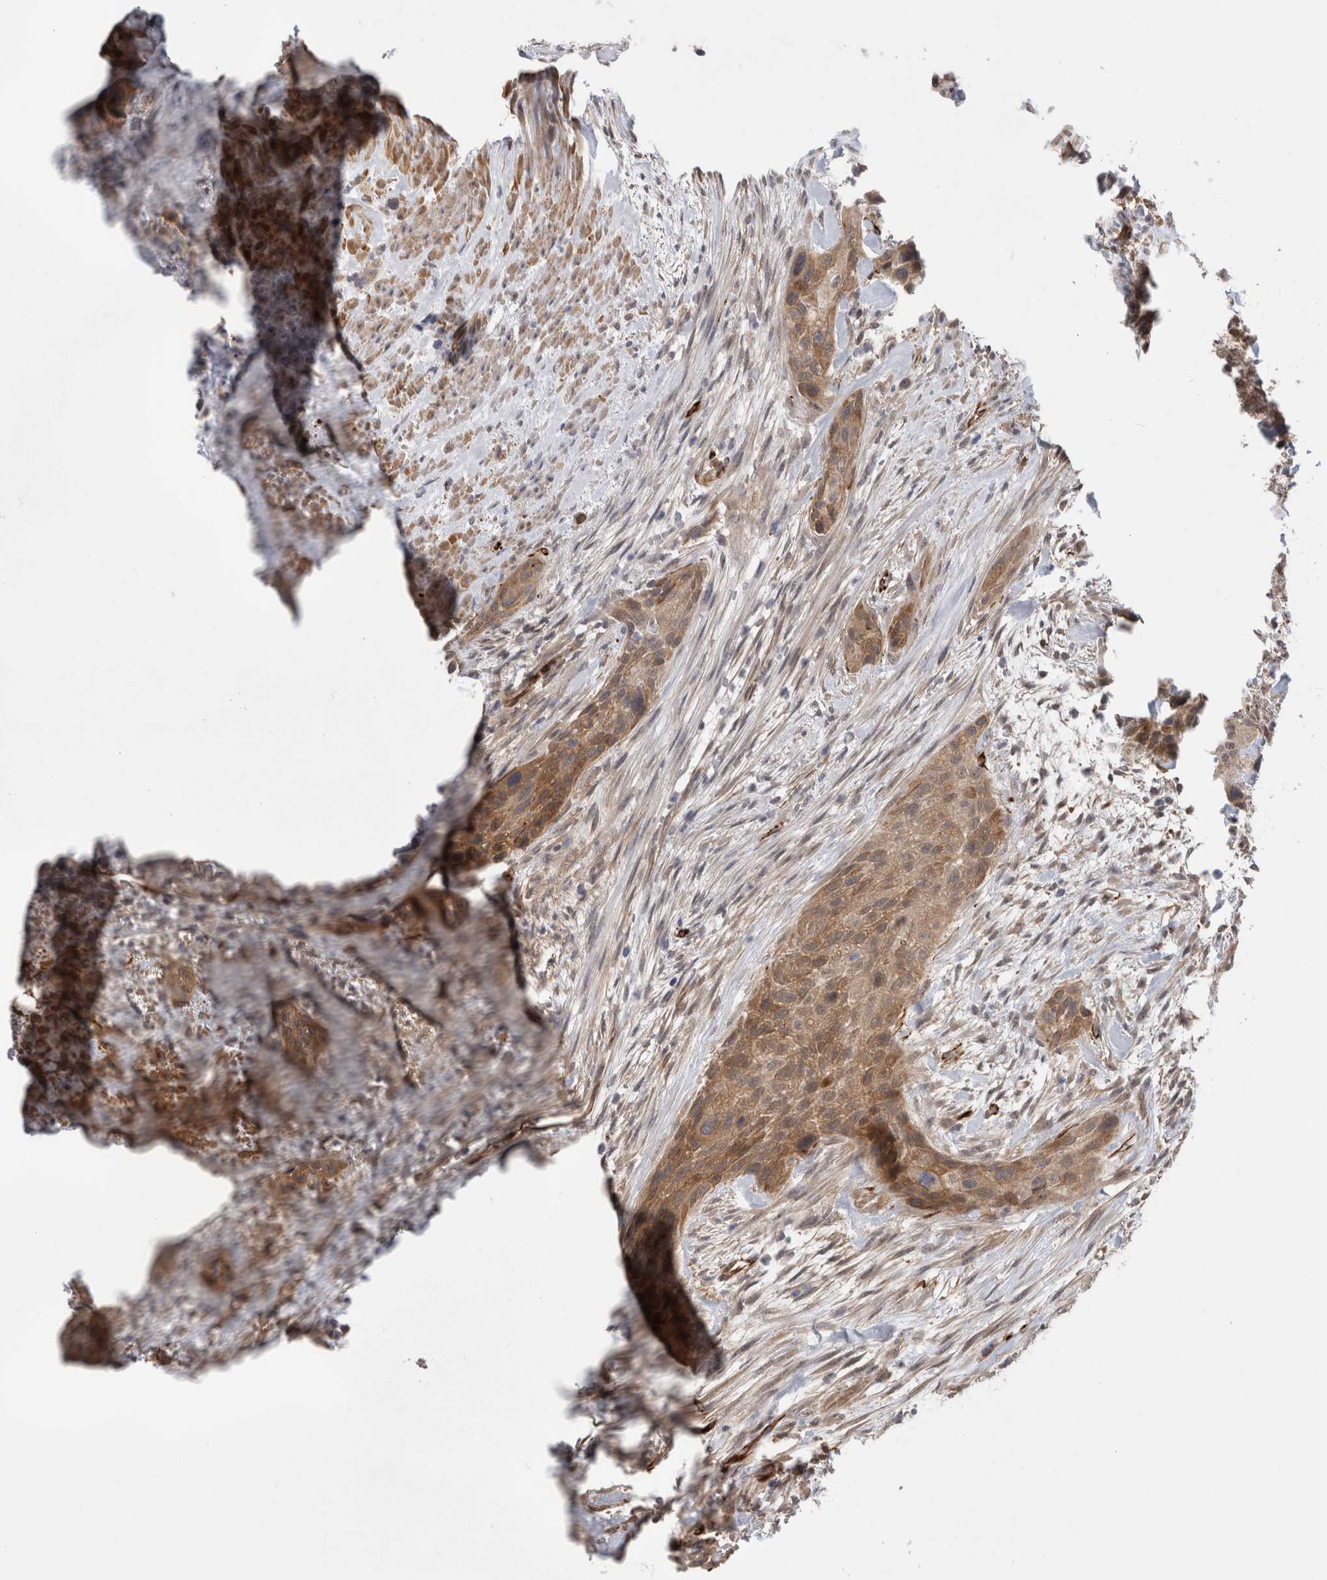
{"staining": {"intensity": "moderate", "quantity": ">75%", "location": "cytoplasmic/membranous"}, "tissue": "urothelial cancer", "cell_type": "Tumor cells", "image_type": "cancer", "snomed": [{"axis": "morphology", "description": "Urothelial carcinoma, High grade"}, {"axis": "topography", "description": "Urinary bladder"}], "caption": "IHC (DAB (3,3'-diaminobenzidine)) staining of urothelial cancer exhibits moderate cytoplasmic/membranous protein staining in about >75% of tumor cells. Using DAB (3,3'-diaminobenzidine) (brown) and hematoxylin (blue) stains, captured at high magnification using brightfield microscopy.", "gene": "FAM83H", "patient": {"sex": "male", "age": 35}}